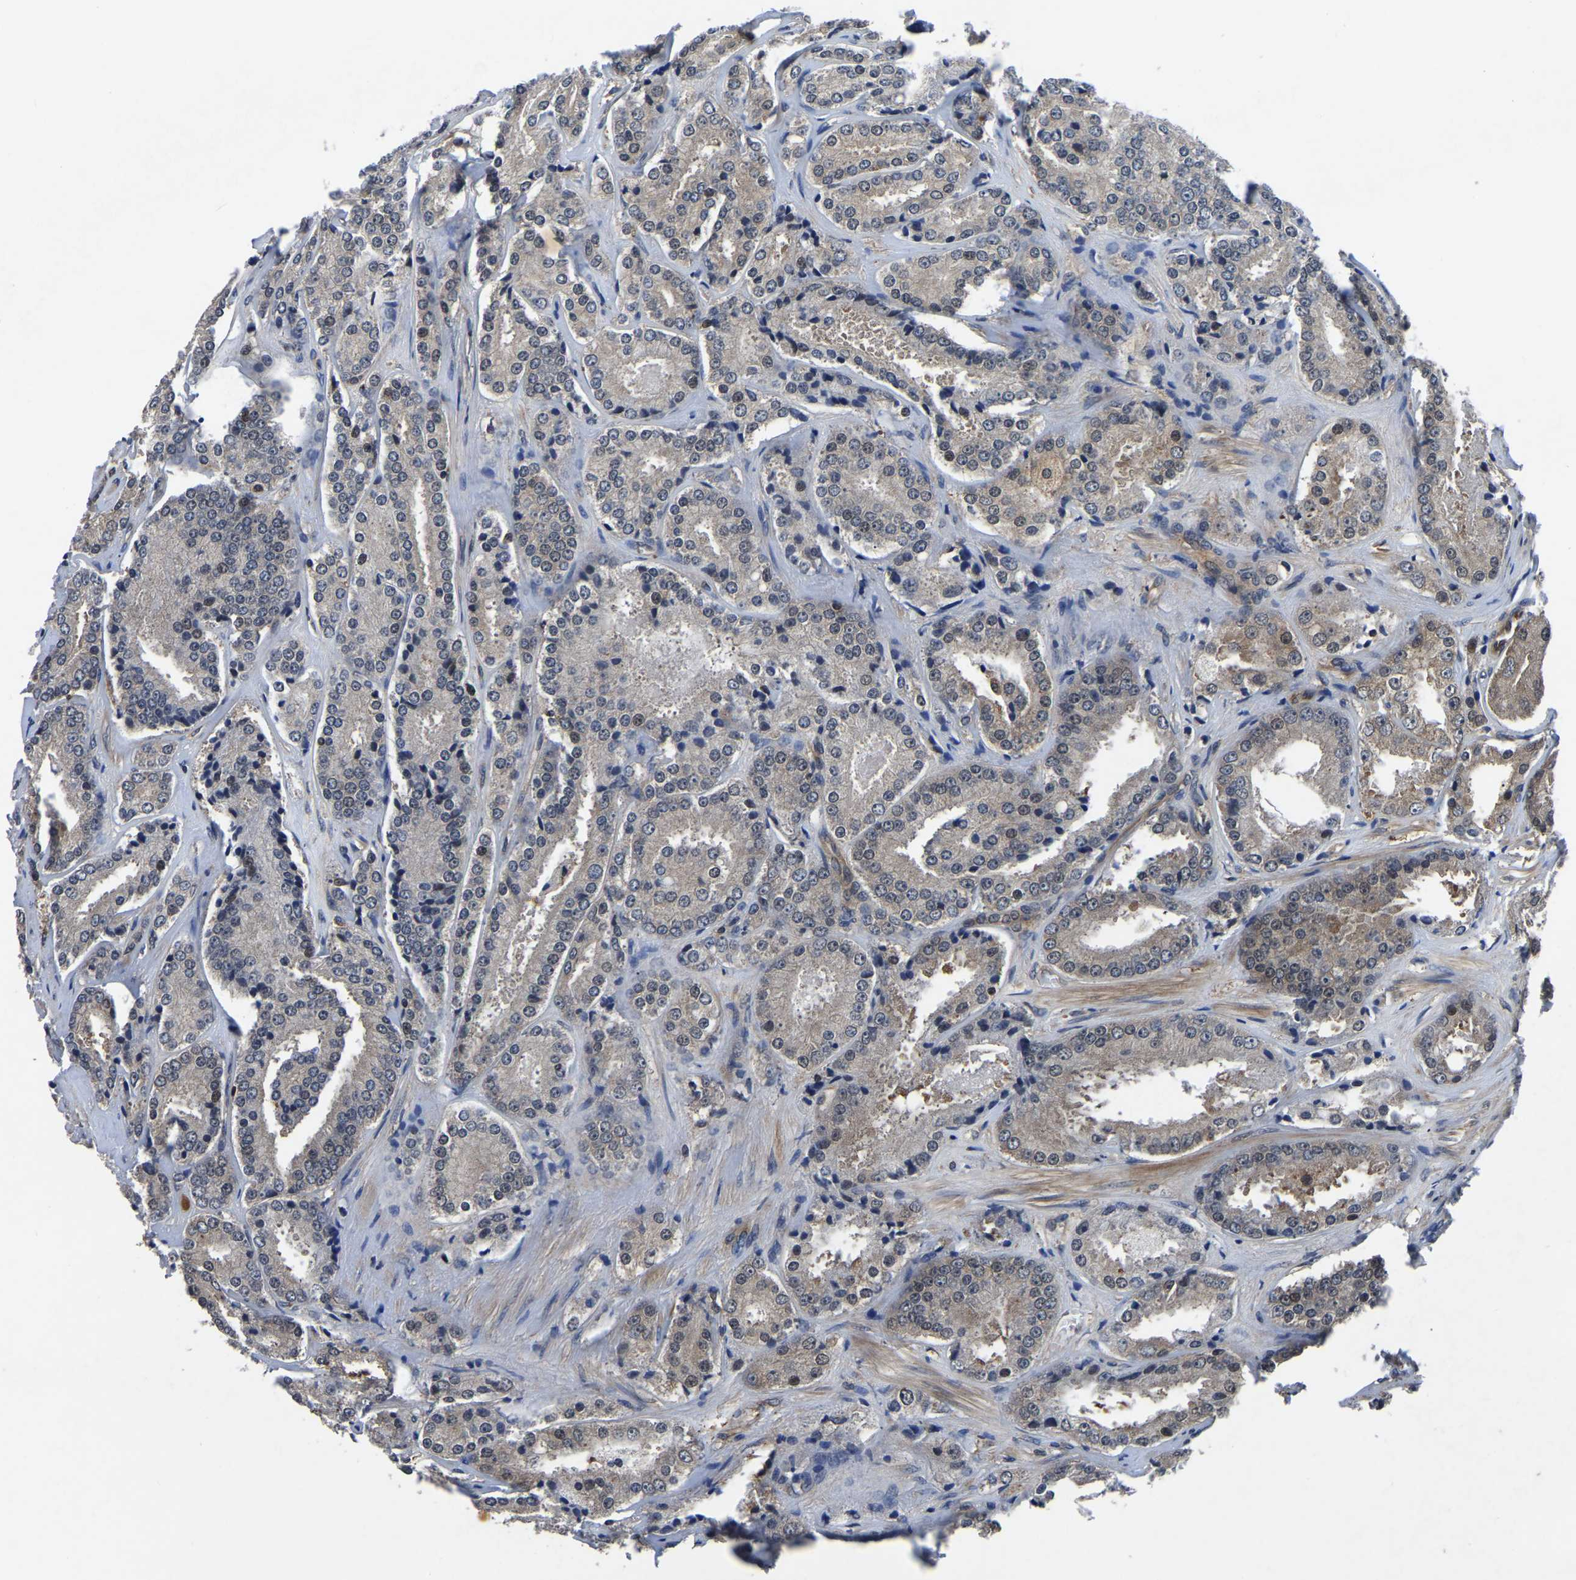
{"staining": {"intensity": "weak", "quantity": ">75%", "location": "cytoplasmic/membranous"}, "tissue": "prostate cancer", "cell_type": "Tumor cells", "image_type": "cancer", "snomed": [{"axis": "morphology", "description": "Adenocarcinoma, High grade"}, {"axis": "topography", "description": "Prostate"}], "caption": "Weak cytoplasmic/membranous staining for a protein is present in about >75% of tumor cells of adenocarcinoma (high-grade) (prostate) using immunohistochemistry.", "gene": "FGD5", "patient": {"sex": "male", "age": 65}}